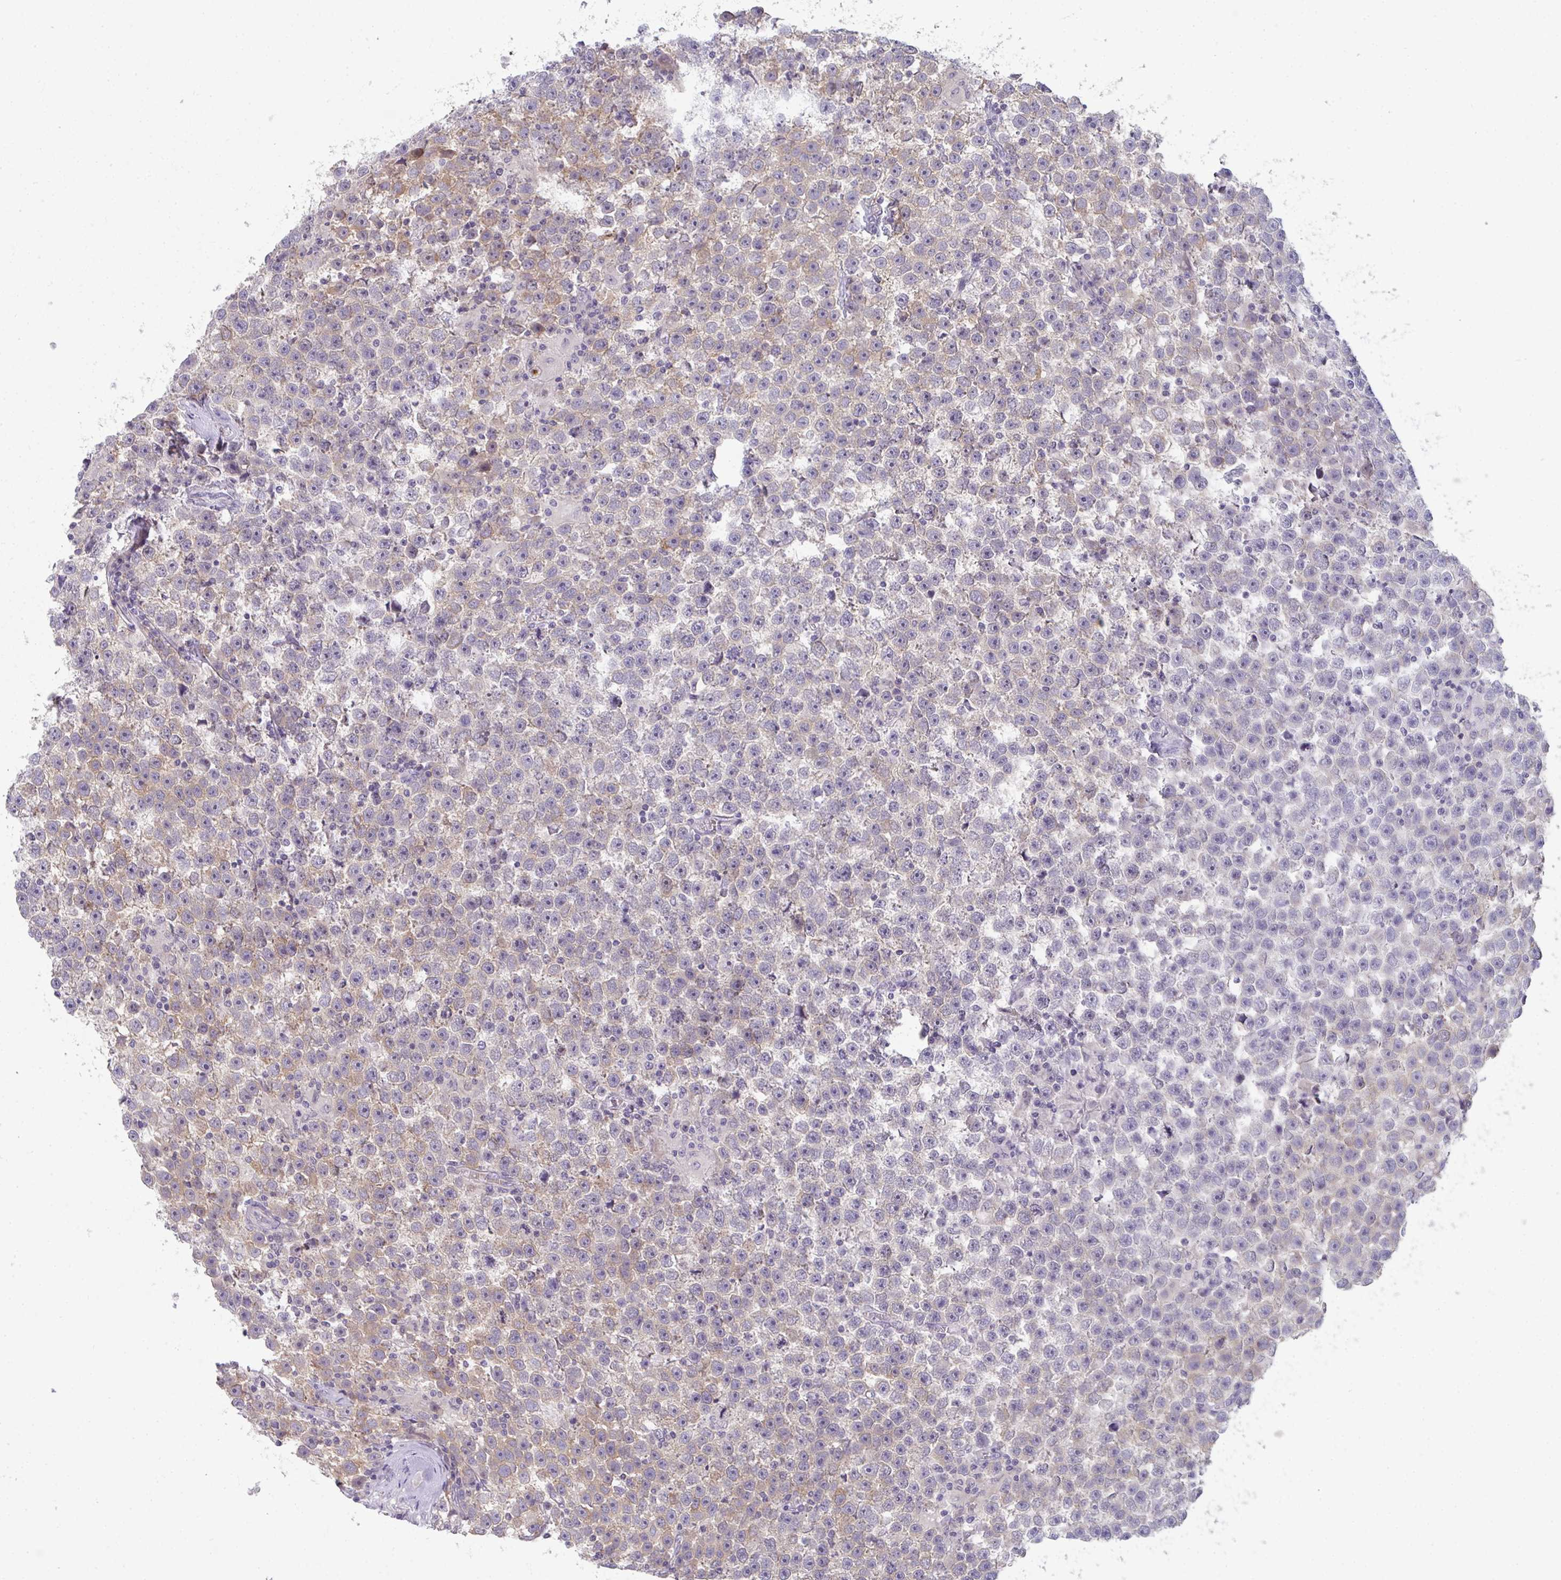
{"staining": {"intensity": "moderate", "quantity": "<25%", "location": "cytoplasmic/membranous"}, "tissue": "testis cancer", "cell_type": "Tumor cells", "image_type": "cancer", "snomed": [{"axis": "morphology", "description": "Seminoma, NOS"}, {"axis": "topography", "description": "Testis"}], "caption": "Tumor cells show low levels of moderate cytoplasmic/membranous positivity in about <25% of cells in testis cancer (seminoma).", "gene": "RIOK1", "patient": {"sex": "male", "age": 31}}